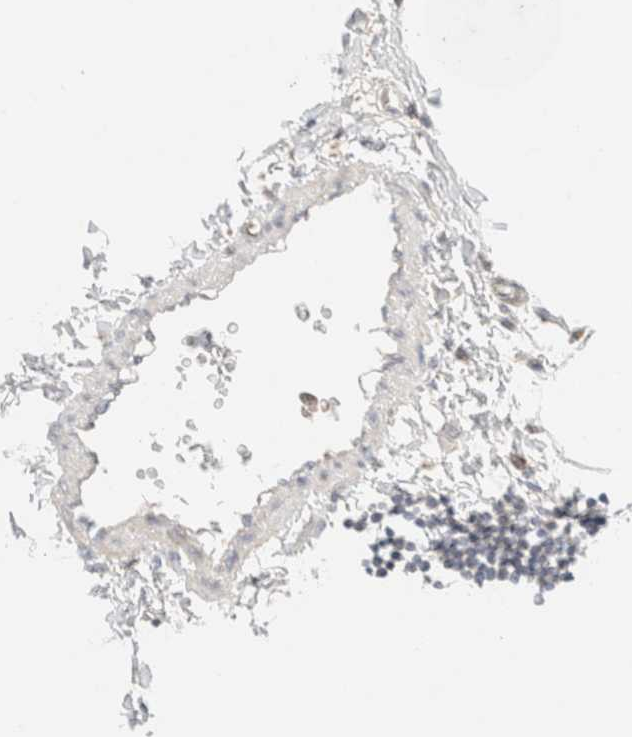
{"staining": {"intensity": "weak", "quantity": "<25%", "location": "cytoplasmic/membranous"}, "tissue": "adipose tissue", "cell_type": "Adipocytes", "image_type": "normal", "snomed": [{"axis": "morphology", "description": "Normal tissue, NOS"}, {"axis": "morphology", "description": "Adenocarcinoma, NOS"}, {"axis": "topography", "description": "Colon"}, {"axis": "topography", "description": "Peripheral nerve tissue"}], "caption": "Benign adipose tissue was stained to show a protein in brown. There is no significant positivity in adipocytes.", "gene": "SGSM2", "patient": {"sex": "male", "age": 14}}